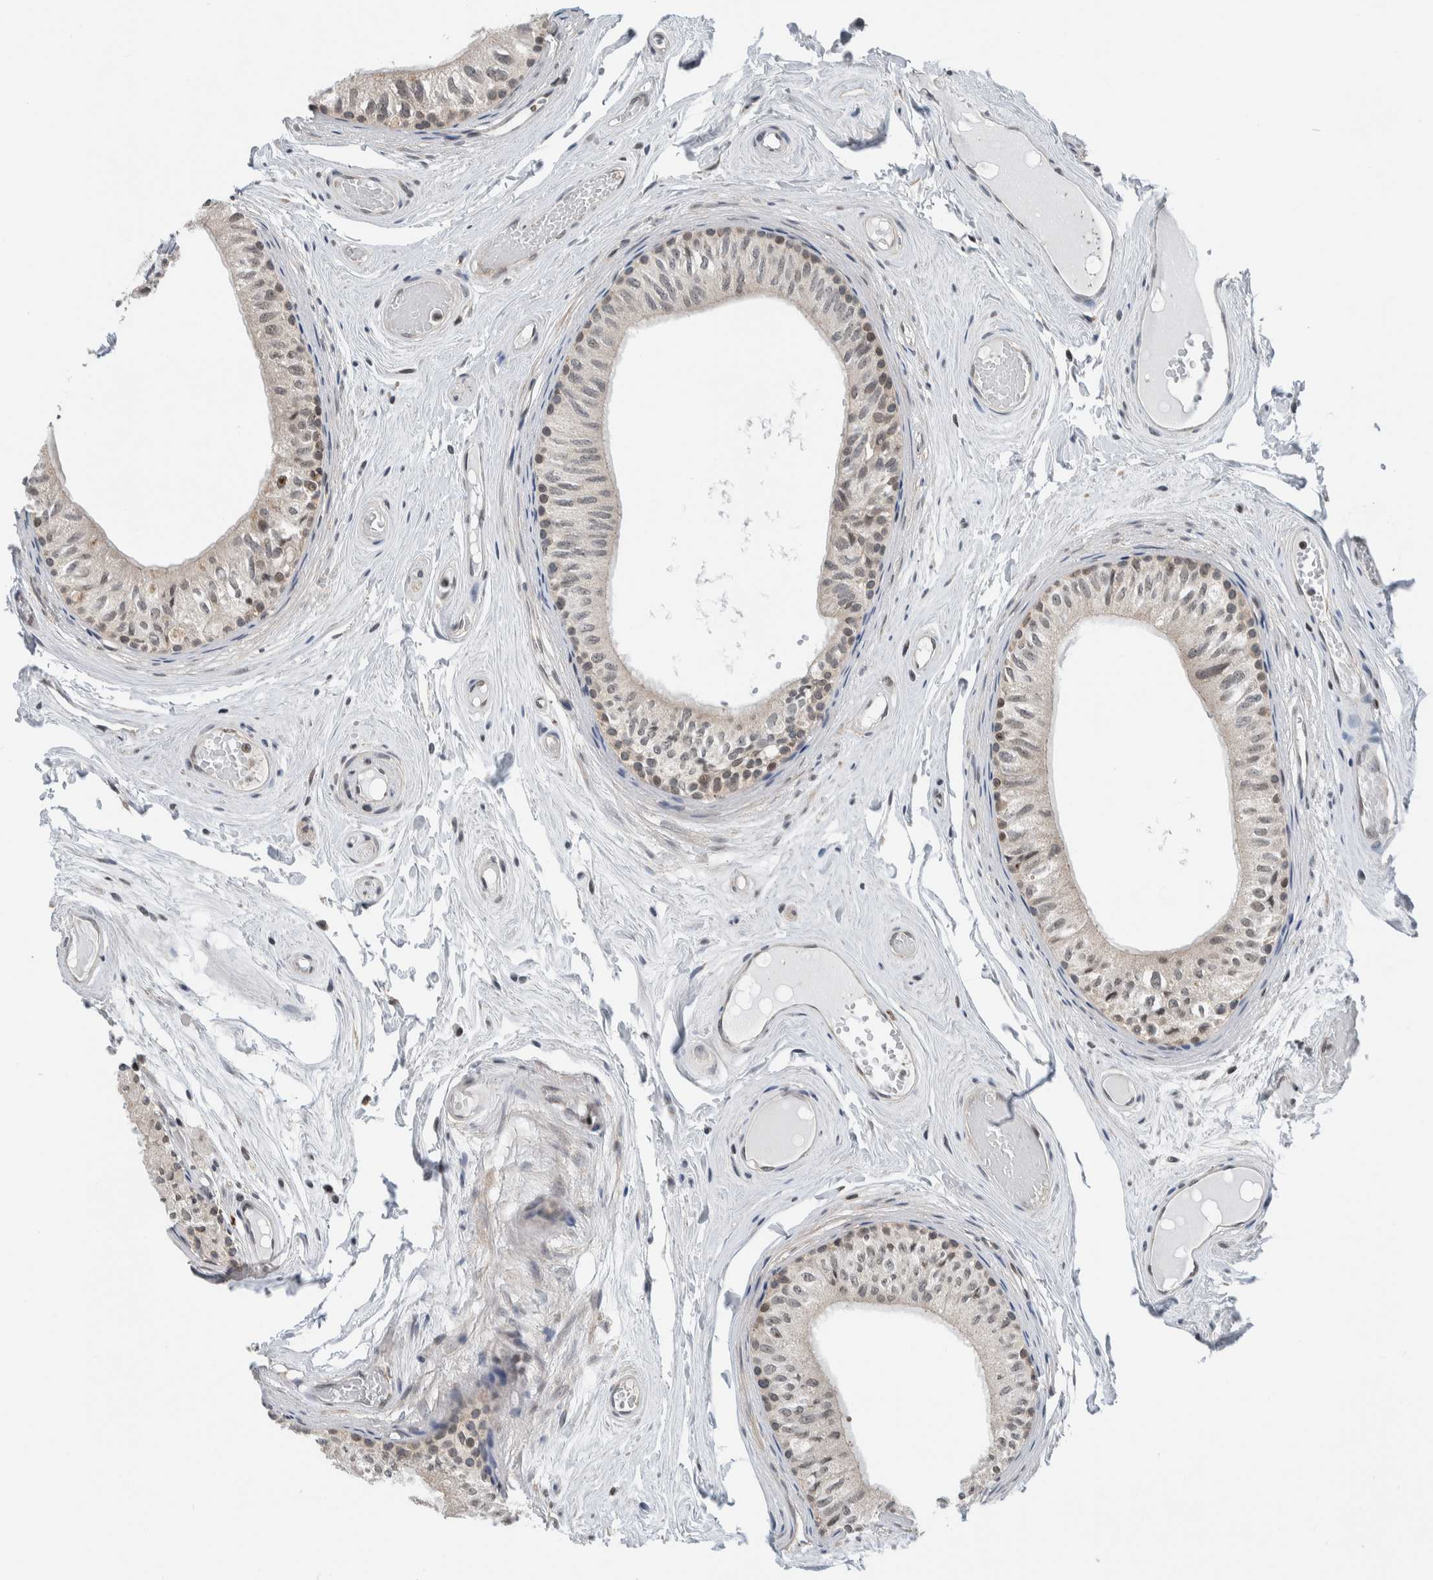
{"staining": {"intensity": "moderate", "quantity": "<25%", "location": "nuclear"}, "tissue": "epididymis", "cell_type": "Glandular cells", "image_type": "normal", "snomed": [{"axis": "morphology", "description": "Normal tissue, NOS"}, {"axis": "topography", "description": "Epididymis"}], "caption": "Immunohistochemical staining of unremarkable epididymis exhibits low levels of moderate nuclear positivity in approximately <25% of glandular cells. (IHC, brightfield microscopy, high magnification).", "gene": "NPLOC4", "patient": {"sex": "male", "age": 79}}